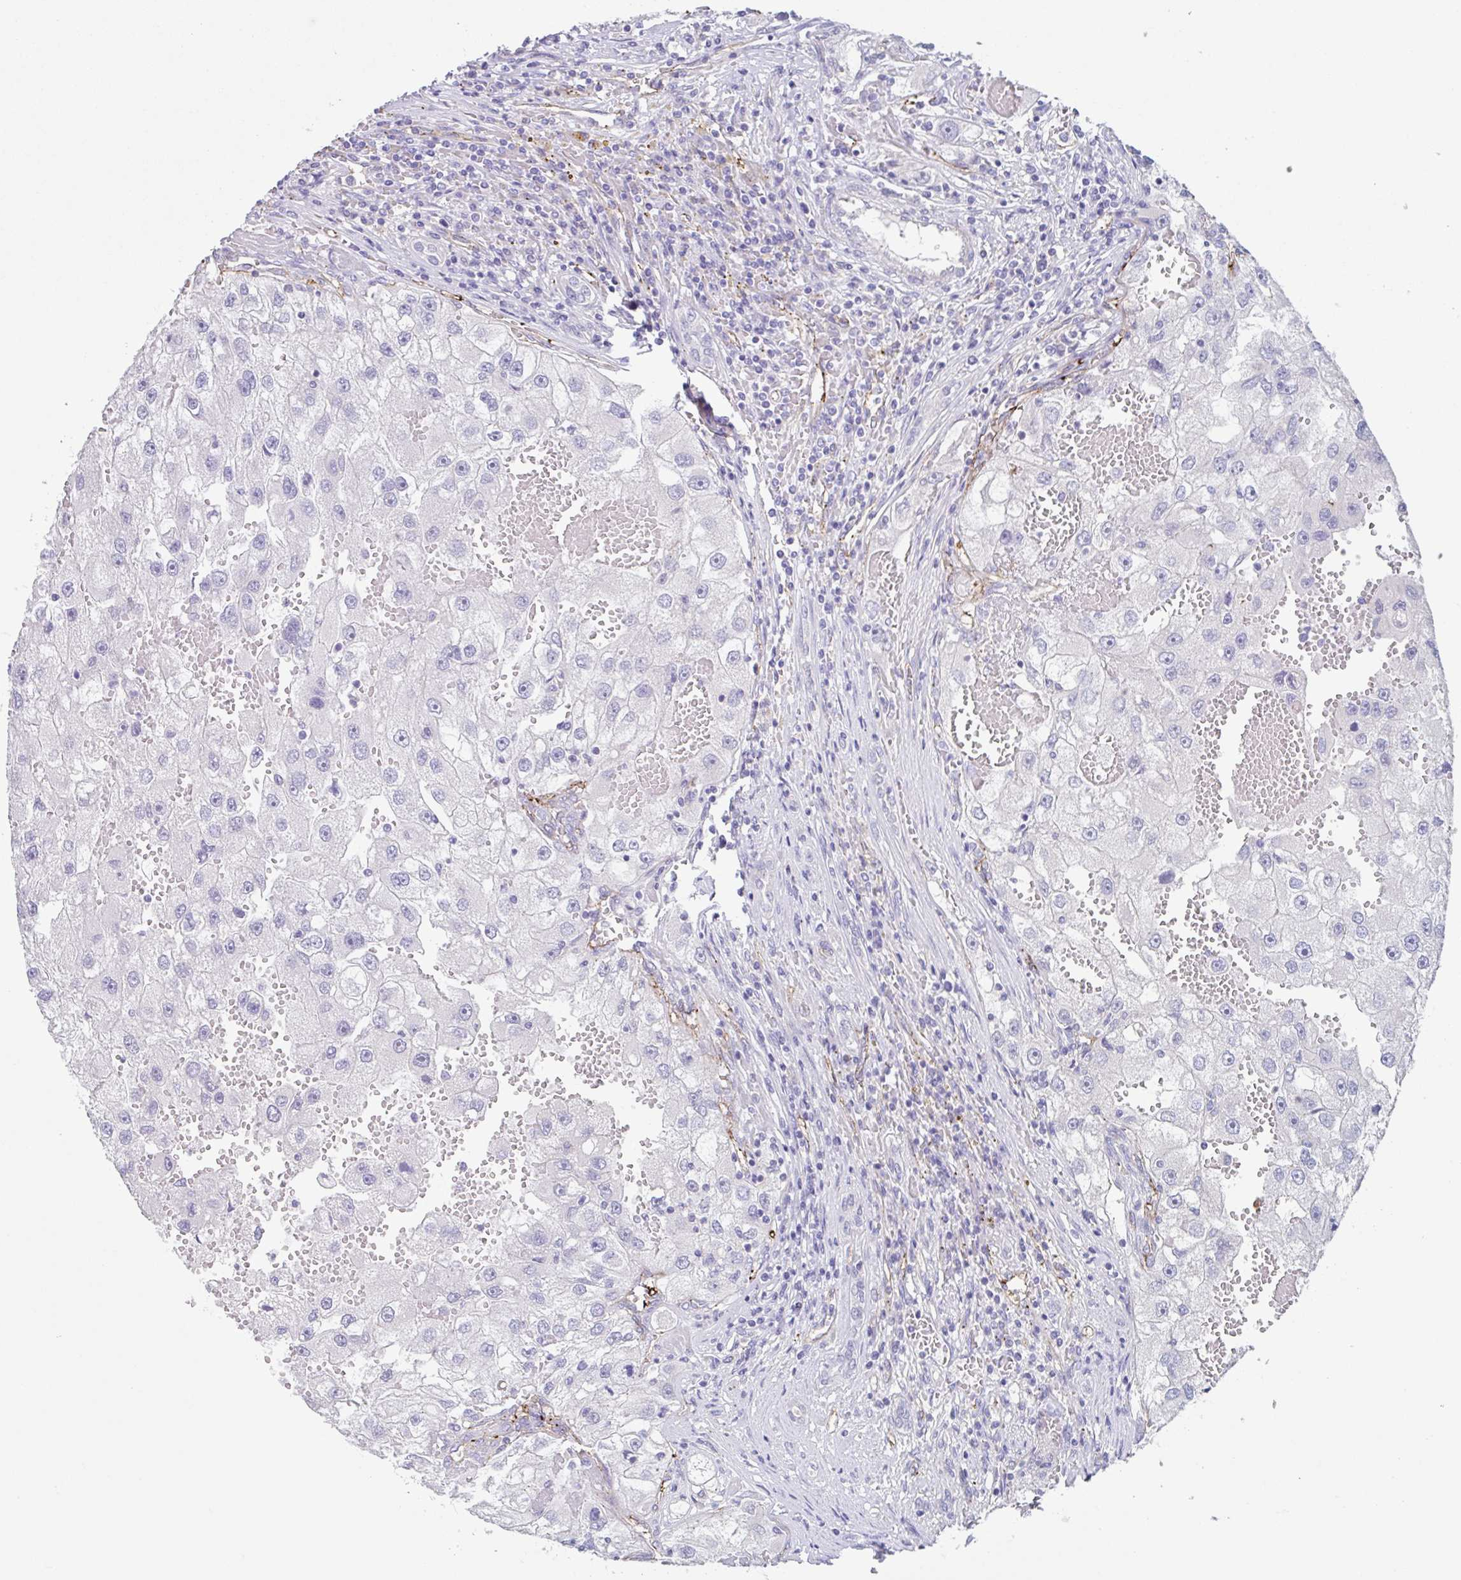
{"staining": {"intensity": "negative", "quantity": "none", "location": "none"}, "tissue": "renal cancer", "cell_type": "Tumor cells", "image_type": "cancer", "snomed": [{"axis": "morphology", "description": "Adenocarcinoma, NOS"}, {"axis": "topography", "description": "Kidney"}], "caption": "High power microscopy micrograph of an IHC image of renal adenocarcinoma, revealing no significant positivity in tumor cells.", "gene": "EHD4", "patient": {"sex": "male", "age": 63}}